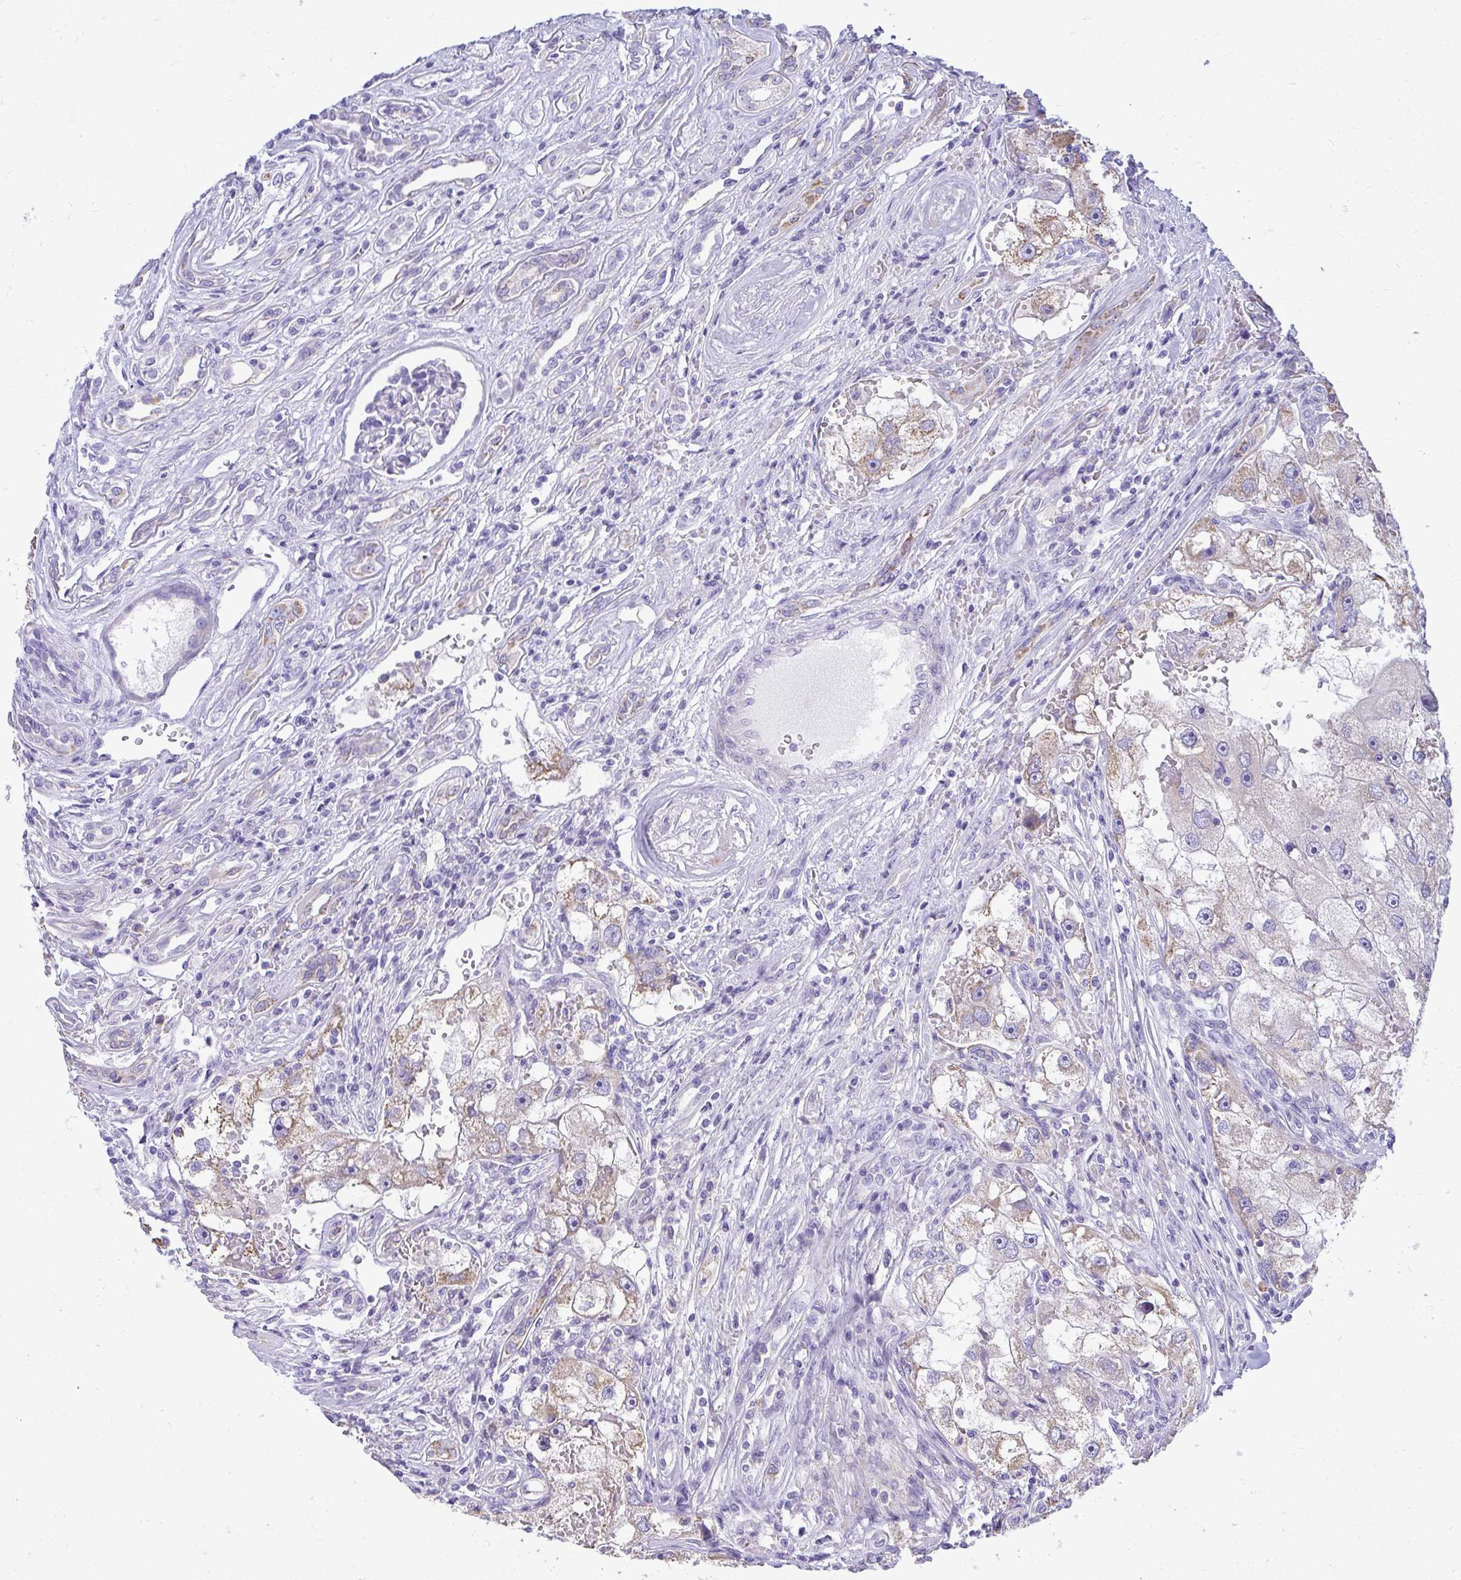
{"staining": {"intensity": "weak", "quantity": "25%-75%", "location": "cytoplasmic/membranous"}, "tissue": "renal cancer", "cell_type": "Tumor cells", "image_type": "cancer", "snomed": [{"axis": "morphology", "description": "Adenocarcinoma, NOS"}, {"axis": "topography", "description": "Kidney"}], "caption": "An IHC histopathology image of neoplastic tissue is shown. Protein staining in brown highlights weak cytoplasmic/membranous positivity in renal cancer within tumor cells.", "gene": "AIG1", "patient": {"sex": "male", "age": 63}}